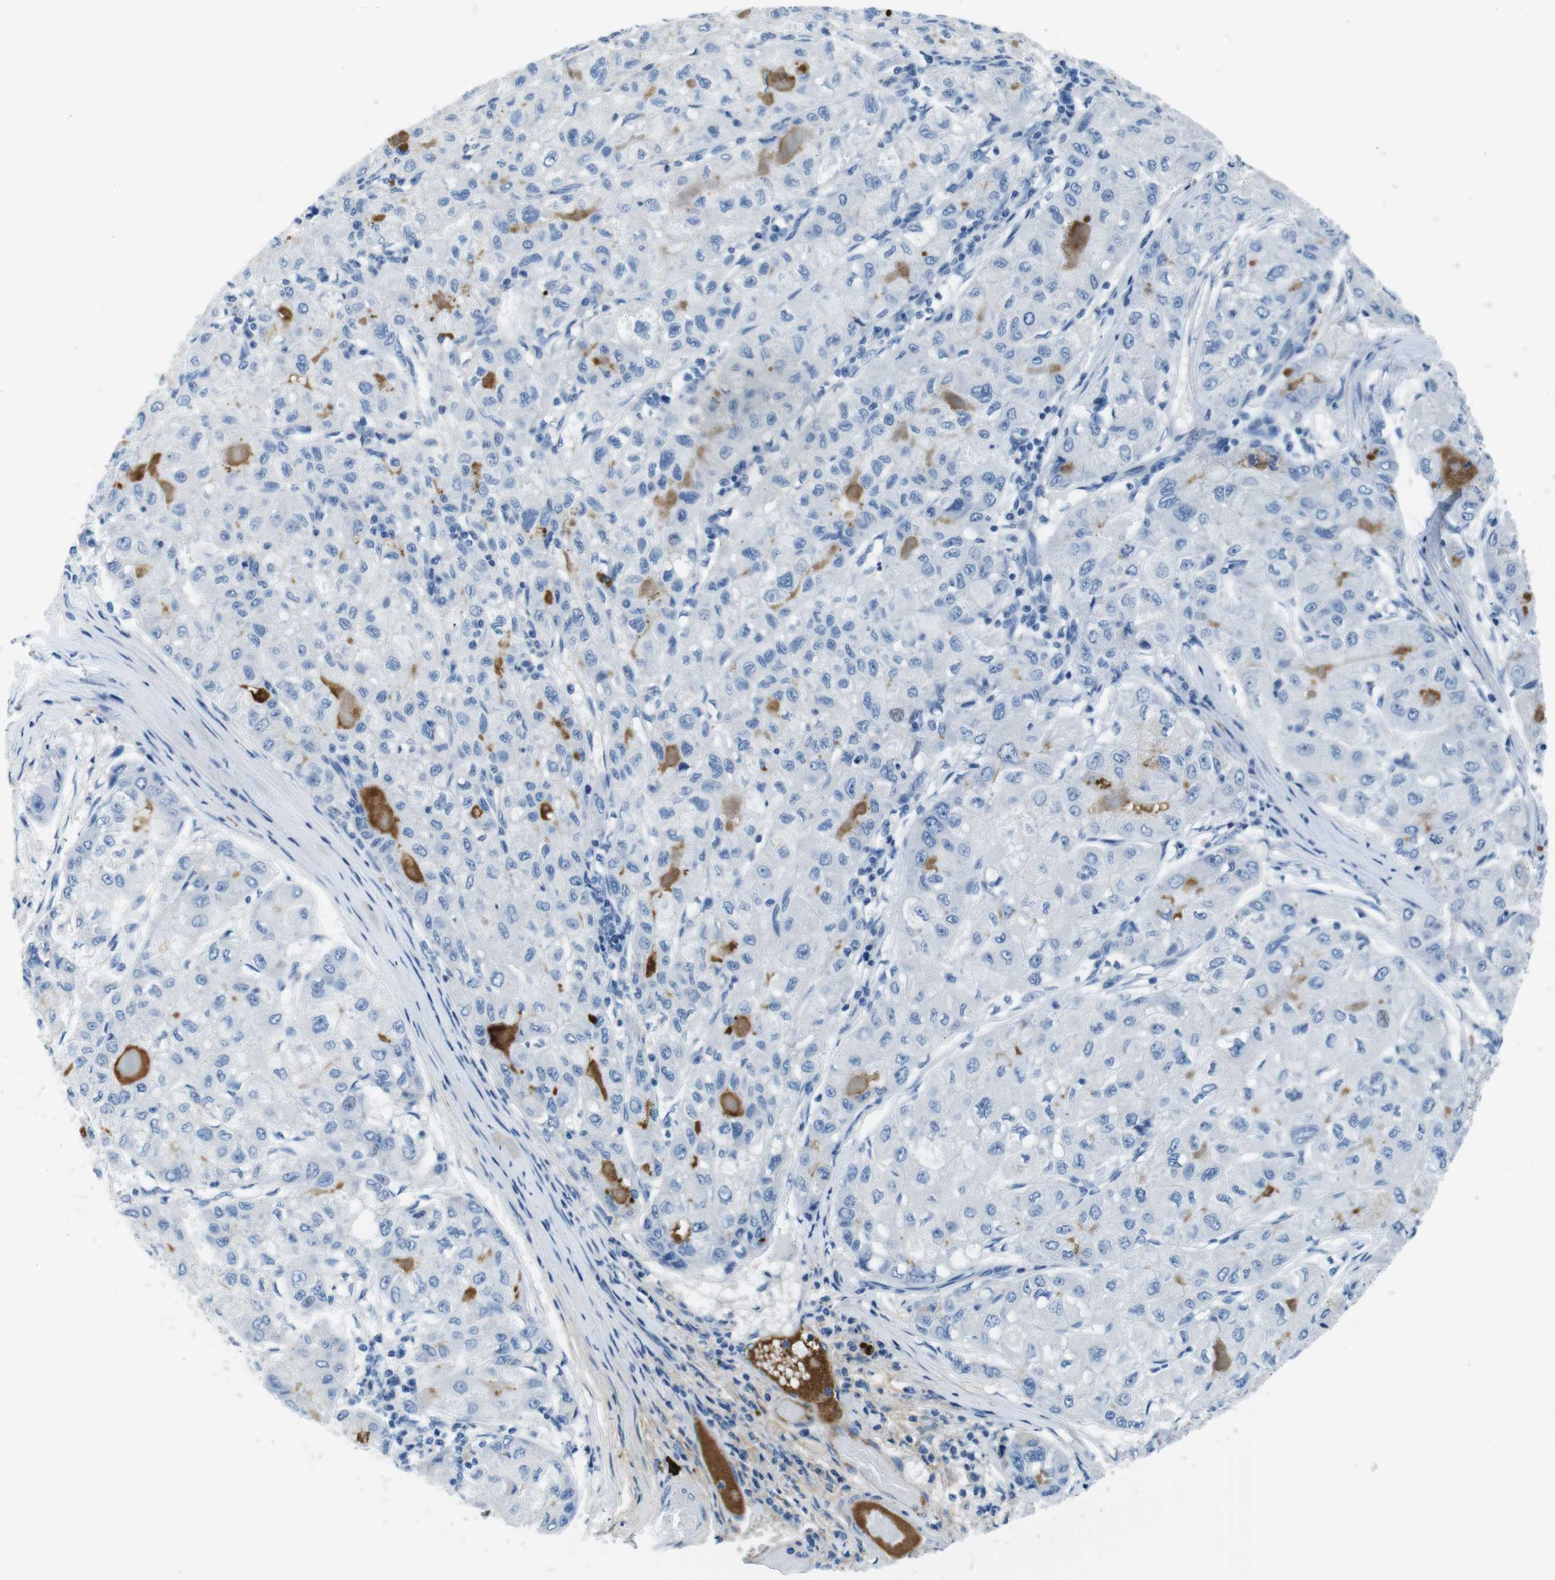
{"staining": {"intensity": "negative", "quantity": "none", "location": "none"}, "tissue": "liver cancer", "cell_type": "Tumor cells", "image_type": "cancer", "snomed": [{"axis": "morphology", "description": "Carcinoma, Hepatocellular, NOS"}, {"axis": "topography", "description": "Liver"}], "caption": "IHC micrograph of liver hepatocellular carcinoma stained for a protein (brown), which exhibits no staining in tumor cells. (DAB IHC, high magnification).", "gene": "IGKC", "patient": {"sex": "male", "age": 80}}